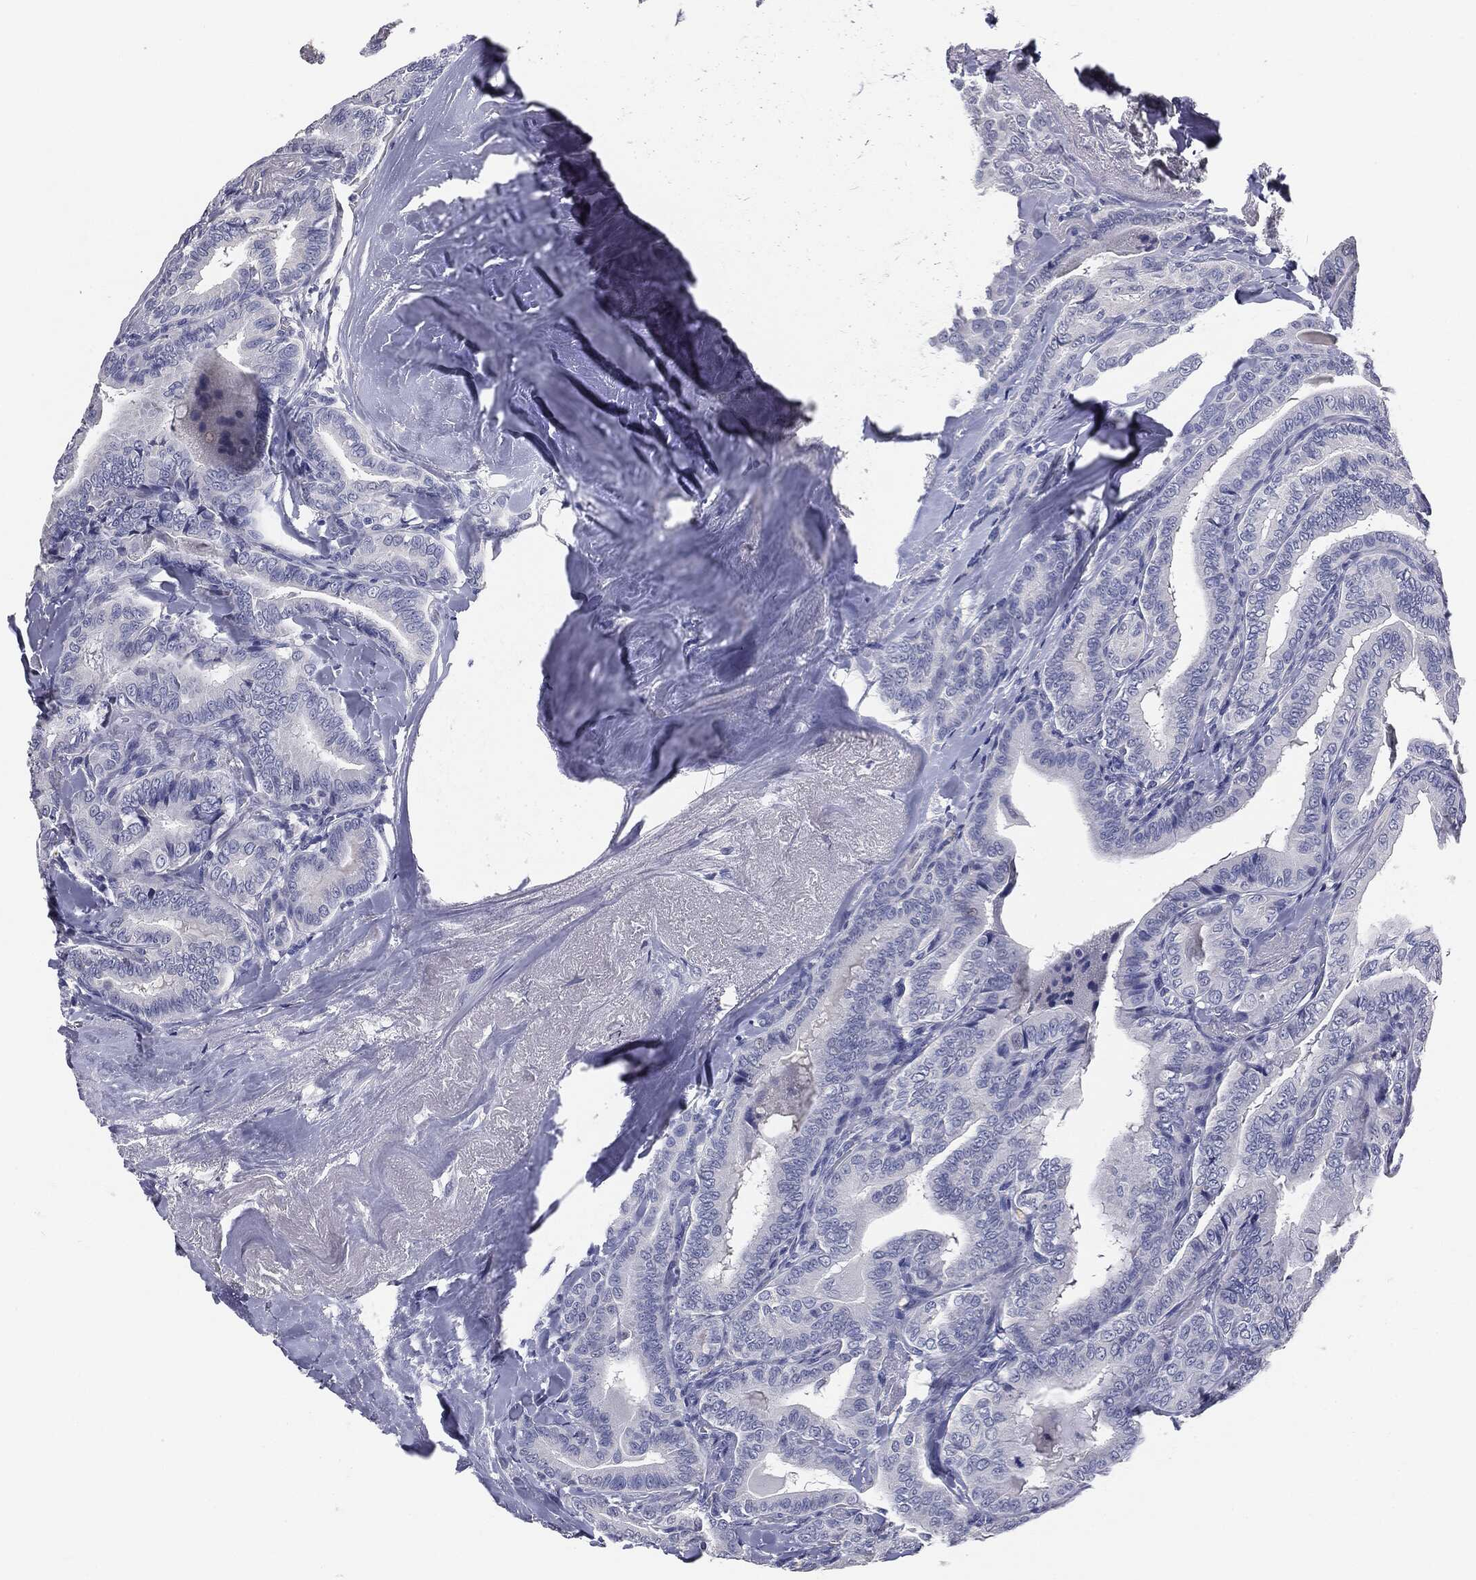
{"staining": {"intensity": "negative", "quantity": "none", "location": "none"}, "tissue": "thyroid cancer", "cell_type": "Tumor cells", "image_type": "cancer", "snomed": [{"axis": "morphology", "description": "Papillary adenocarcinoma, NOS"}, {"axis": "topography", "description": "Thyroid gland"}], "caption": "This is an immunohistochemistry (IHC) photomicrograph of human thyroid cancer. There is no positivity in tumor cells.", "gene": "AFP", "patient": {"sex": "male", "age": 61}}